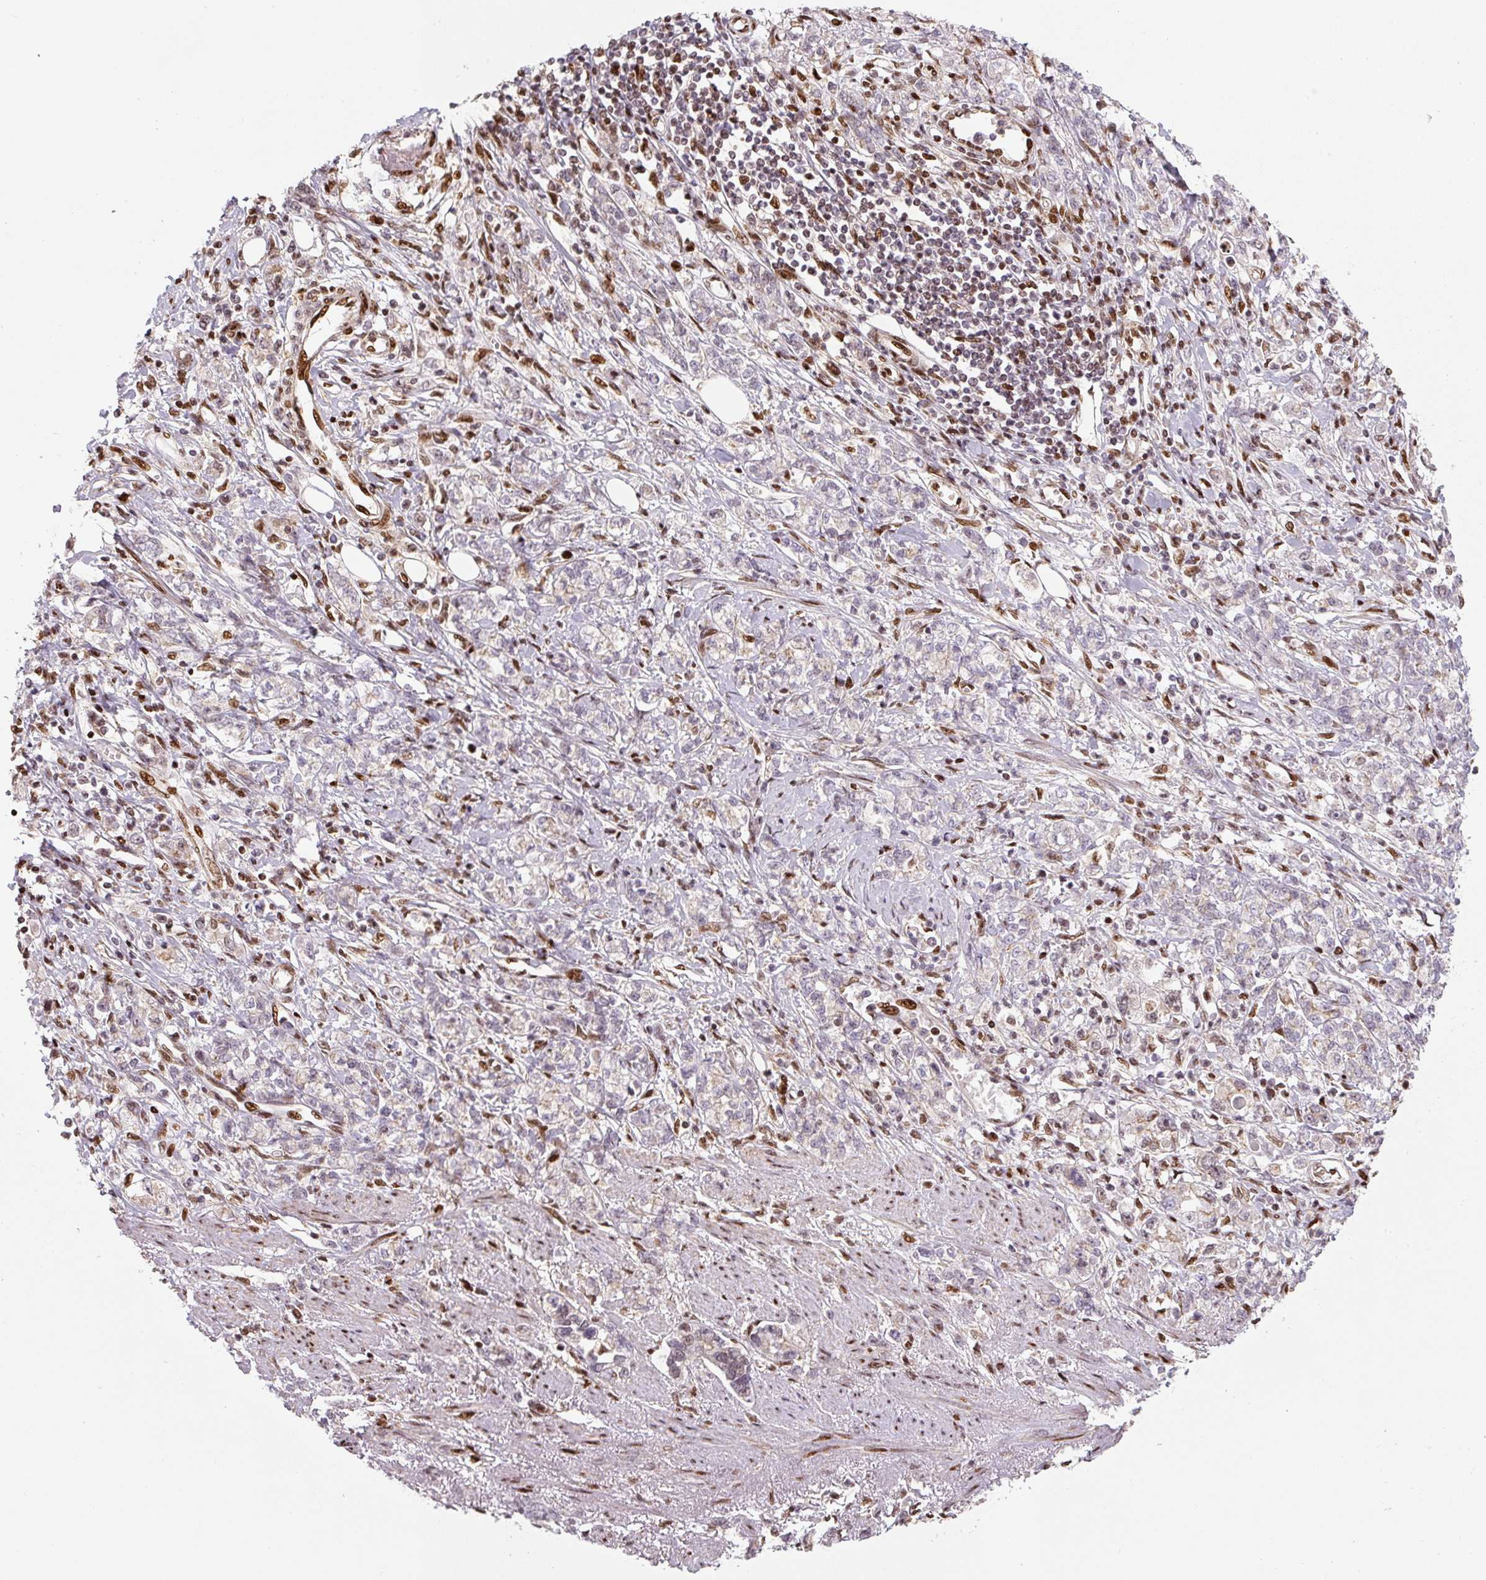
{"staining": {"intensity": "negative", "quantity": "none", "location": "none"}, "tissue": "stomach cancer", "cell_type": "Tumor cells", "image_type": "cancer", "snomed": [{"axis": "morphology", "description": "Adenocarcinoma, NOS"}, {"axis": "topography", "description": "Stomach"}], "caption": "DAB (3,3'-diaminobenzidine) immunohistochemical staining of human stomach cancer demonstrates no significant expression in tumor cells. (Immunohistochemistry (ihc), brightfield microscopy, high magnification).", "gene": "PYDC2", "patient": {"sex": "female", "age": 76}}